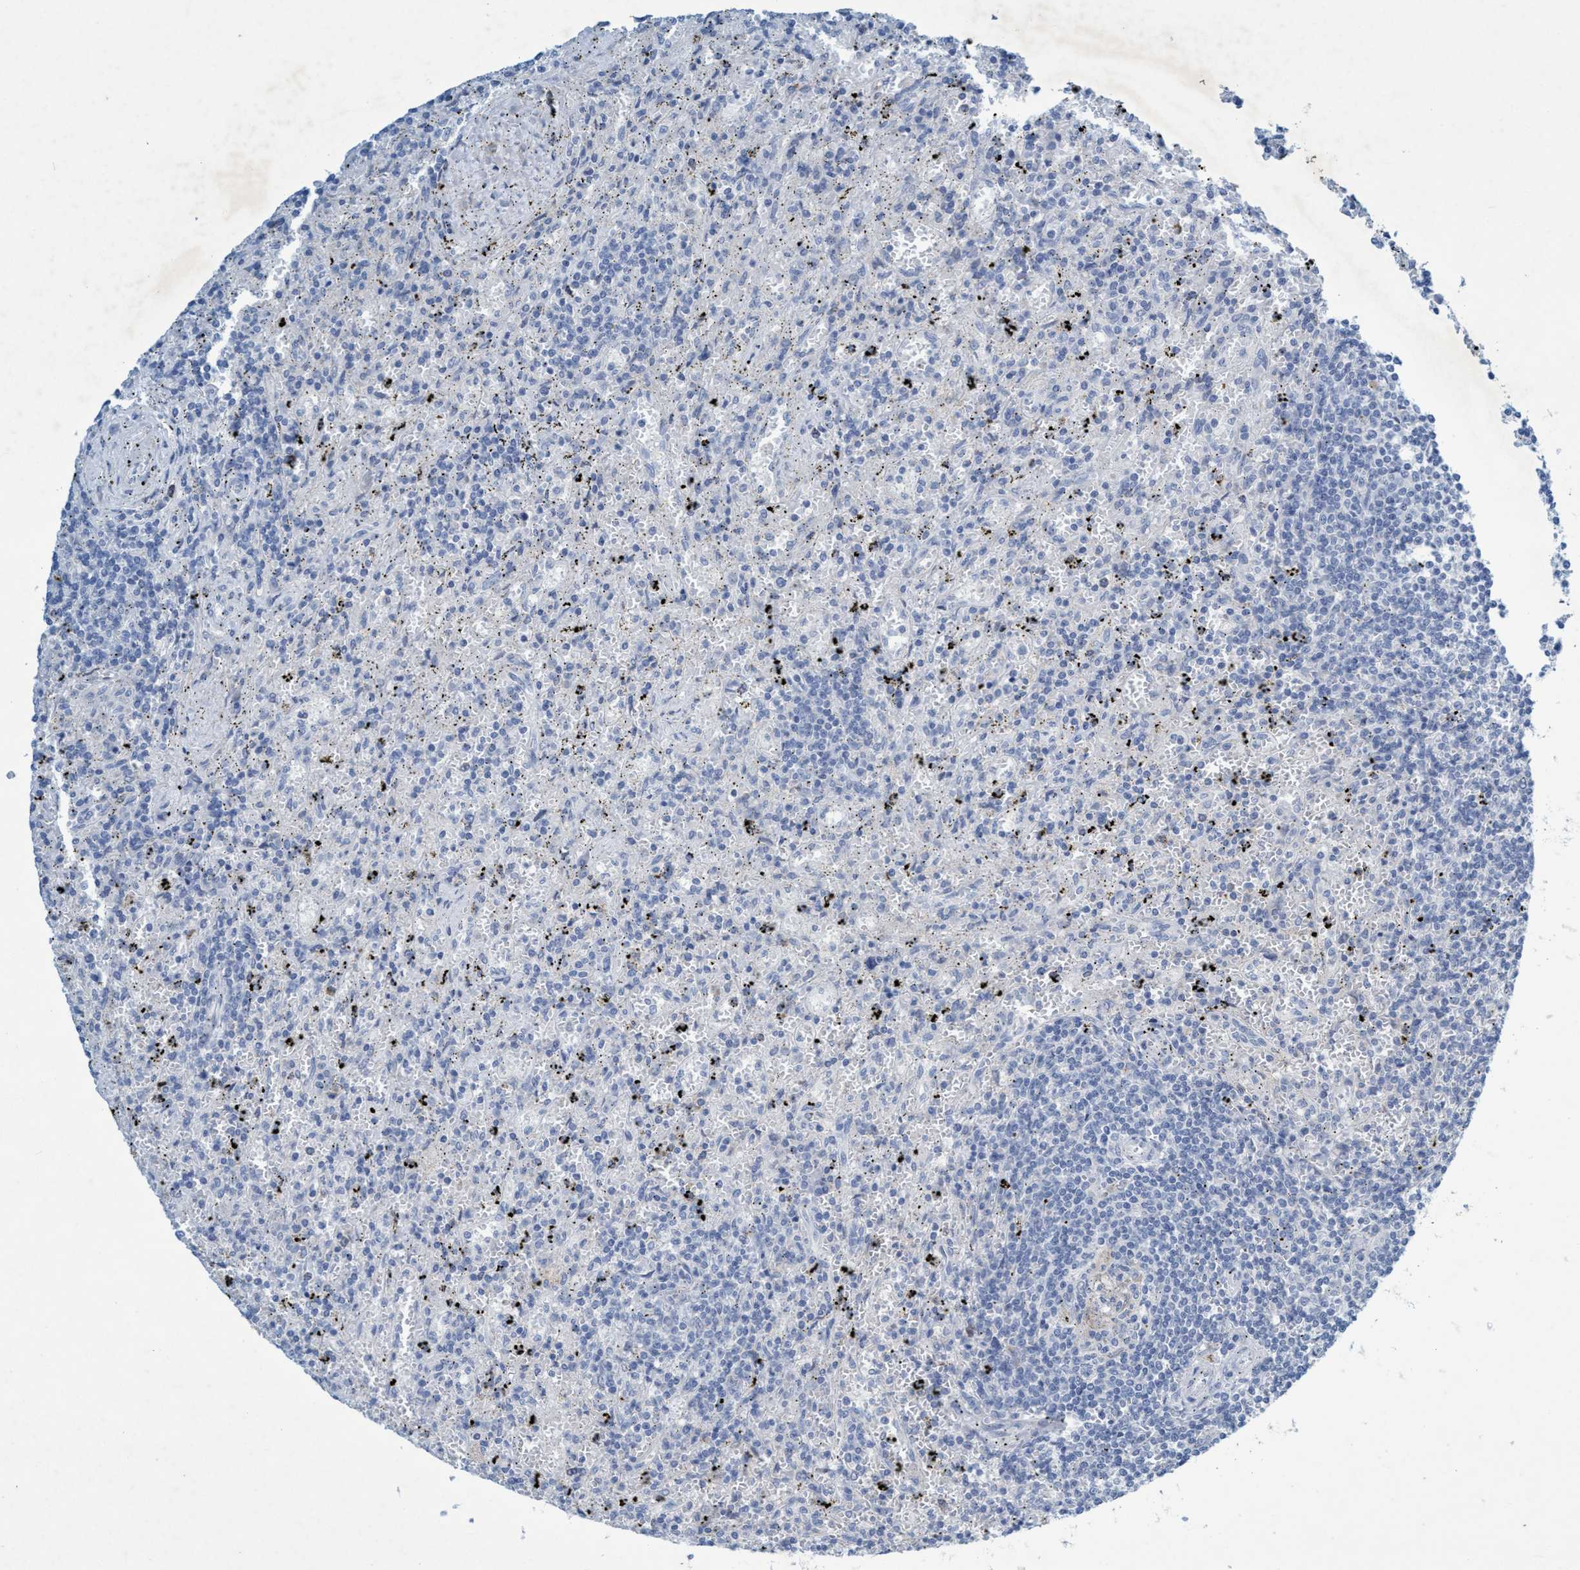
{"staining": {"intensity": "negative", "quantity": "none", "location": "none"}, "tissue": "lymphoma", "cell_type": "Tumor cells", "image_type": "cancer", "snomed": [{"axis": "morphology", "description": "Malignant lymphoma, non-Hodgkin's type, Low grade"}, {"axis": "topography", "description": "Spleen"}], "caption": "Immunohistochemistry (IHC) image of neoplastic tissue: malignant lymphoma, non-Hodgkin's type (low-grade) stained with DAB demonstrates no significant protein expression in tumor cells.", "gene": "RNF208", "patient": {"sex": "male", "age": 76}}